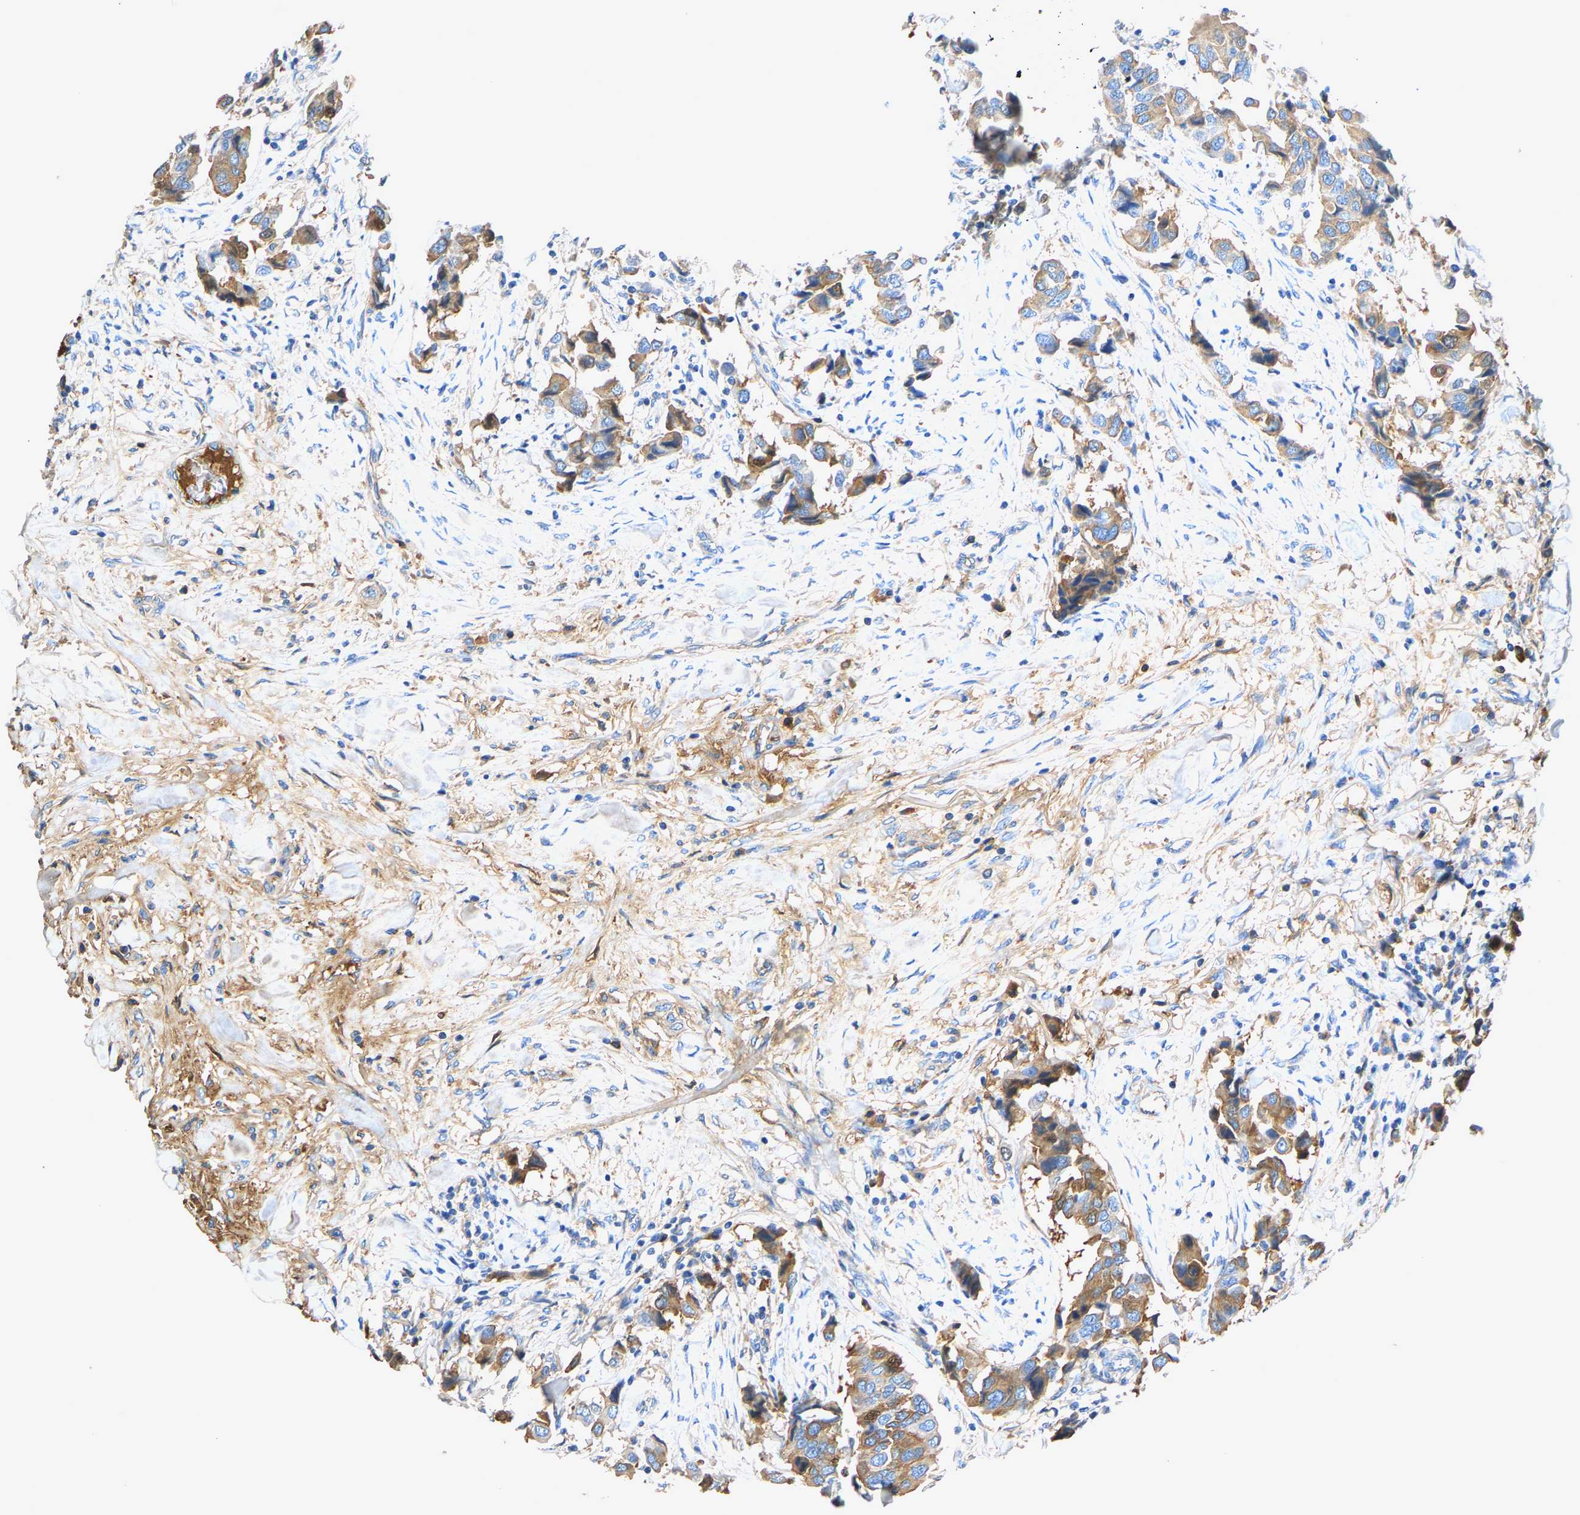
{"staining": {"intensity": "weak", "quantity": "25%-75%", "location": "cytoplasmic/membranous"}, "tissue": "breast cancer", "cell_type": "Tumor cells", "image_type": "cancer", "snomed": [{"axis": "morphology", "description": "Duct carcinoma"}, {"axis": "topography", "description": "Breast"}], "caption": "A low amount of weak cytoplasmic/membranous staining is appreciated in approximately 25%-75% of tumor cells in breast cancer (intraductal carcinoma) tissue.", "gene": "STC1", "patient": {"sex": "female", "age": 80}}